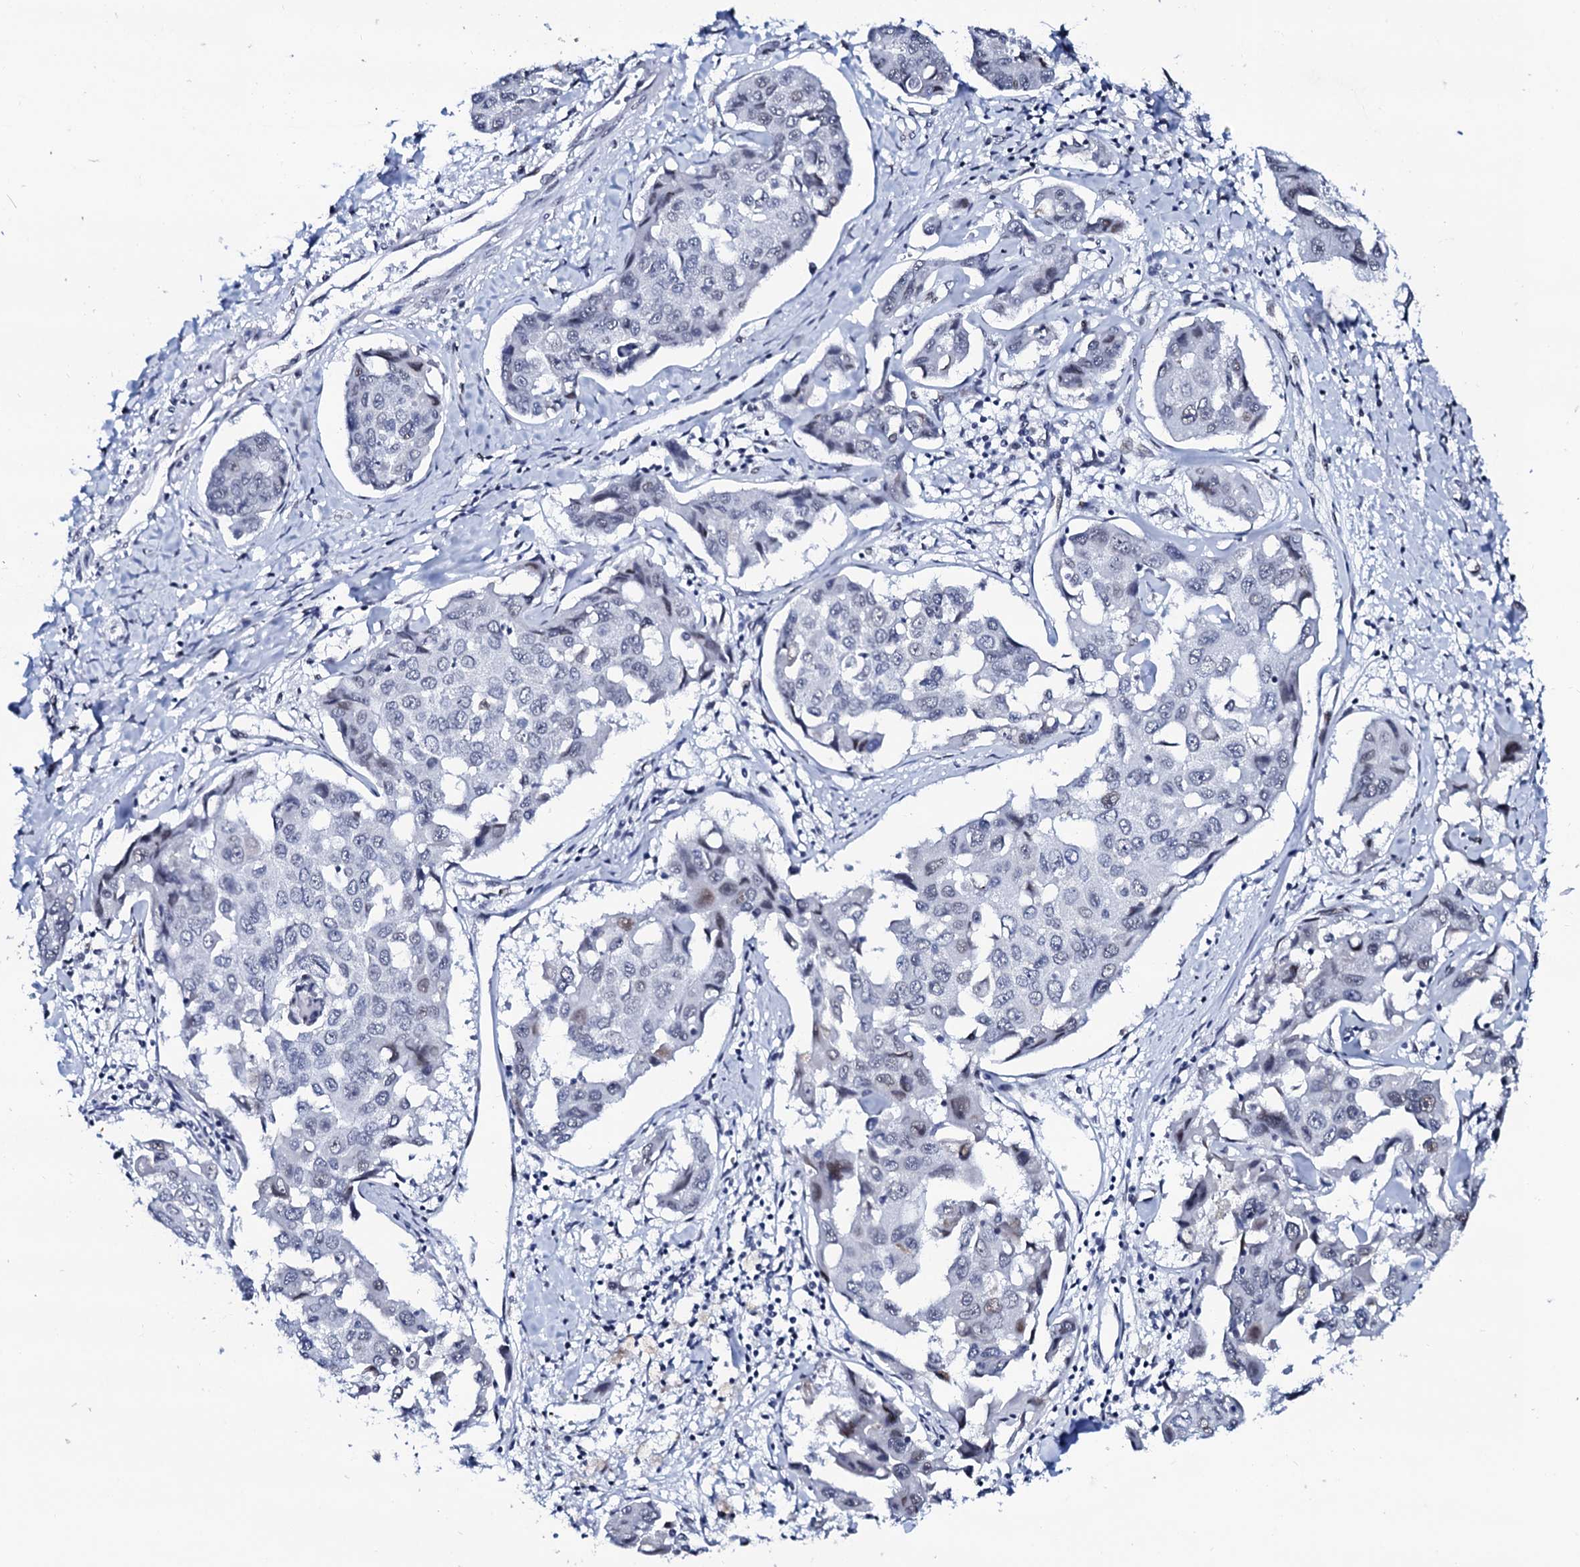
{"staining": {"intensity": "weak", "quantity": "<25%", "location": "nuclear"}, "tissue": "liver cancer", "cell_type": "Tumor cells", "image_type": "cancer", "snomed": [{"axis": "morphology", "description": "Cholangiocarcinoma"}, {"axis": "topography", "description": "Liver"}], "caption": "A micrograph of cholangiocarcinoma (liver) stained for a protein shows no brown staining in tumor cells. Brightfield microscopy of immunohistochemistry stained with DAB (3,3'-diaminobenzidine) (brown) and hematoxylin (blue), captured at high magnification.", "gene": "SPATA19", "patient": {"sex": "male", "age": 59}}